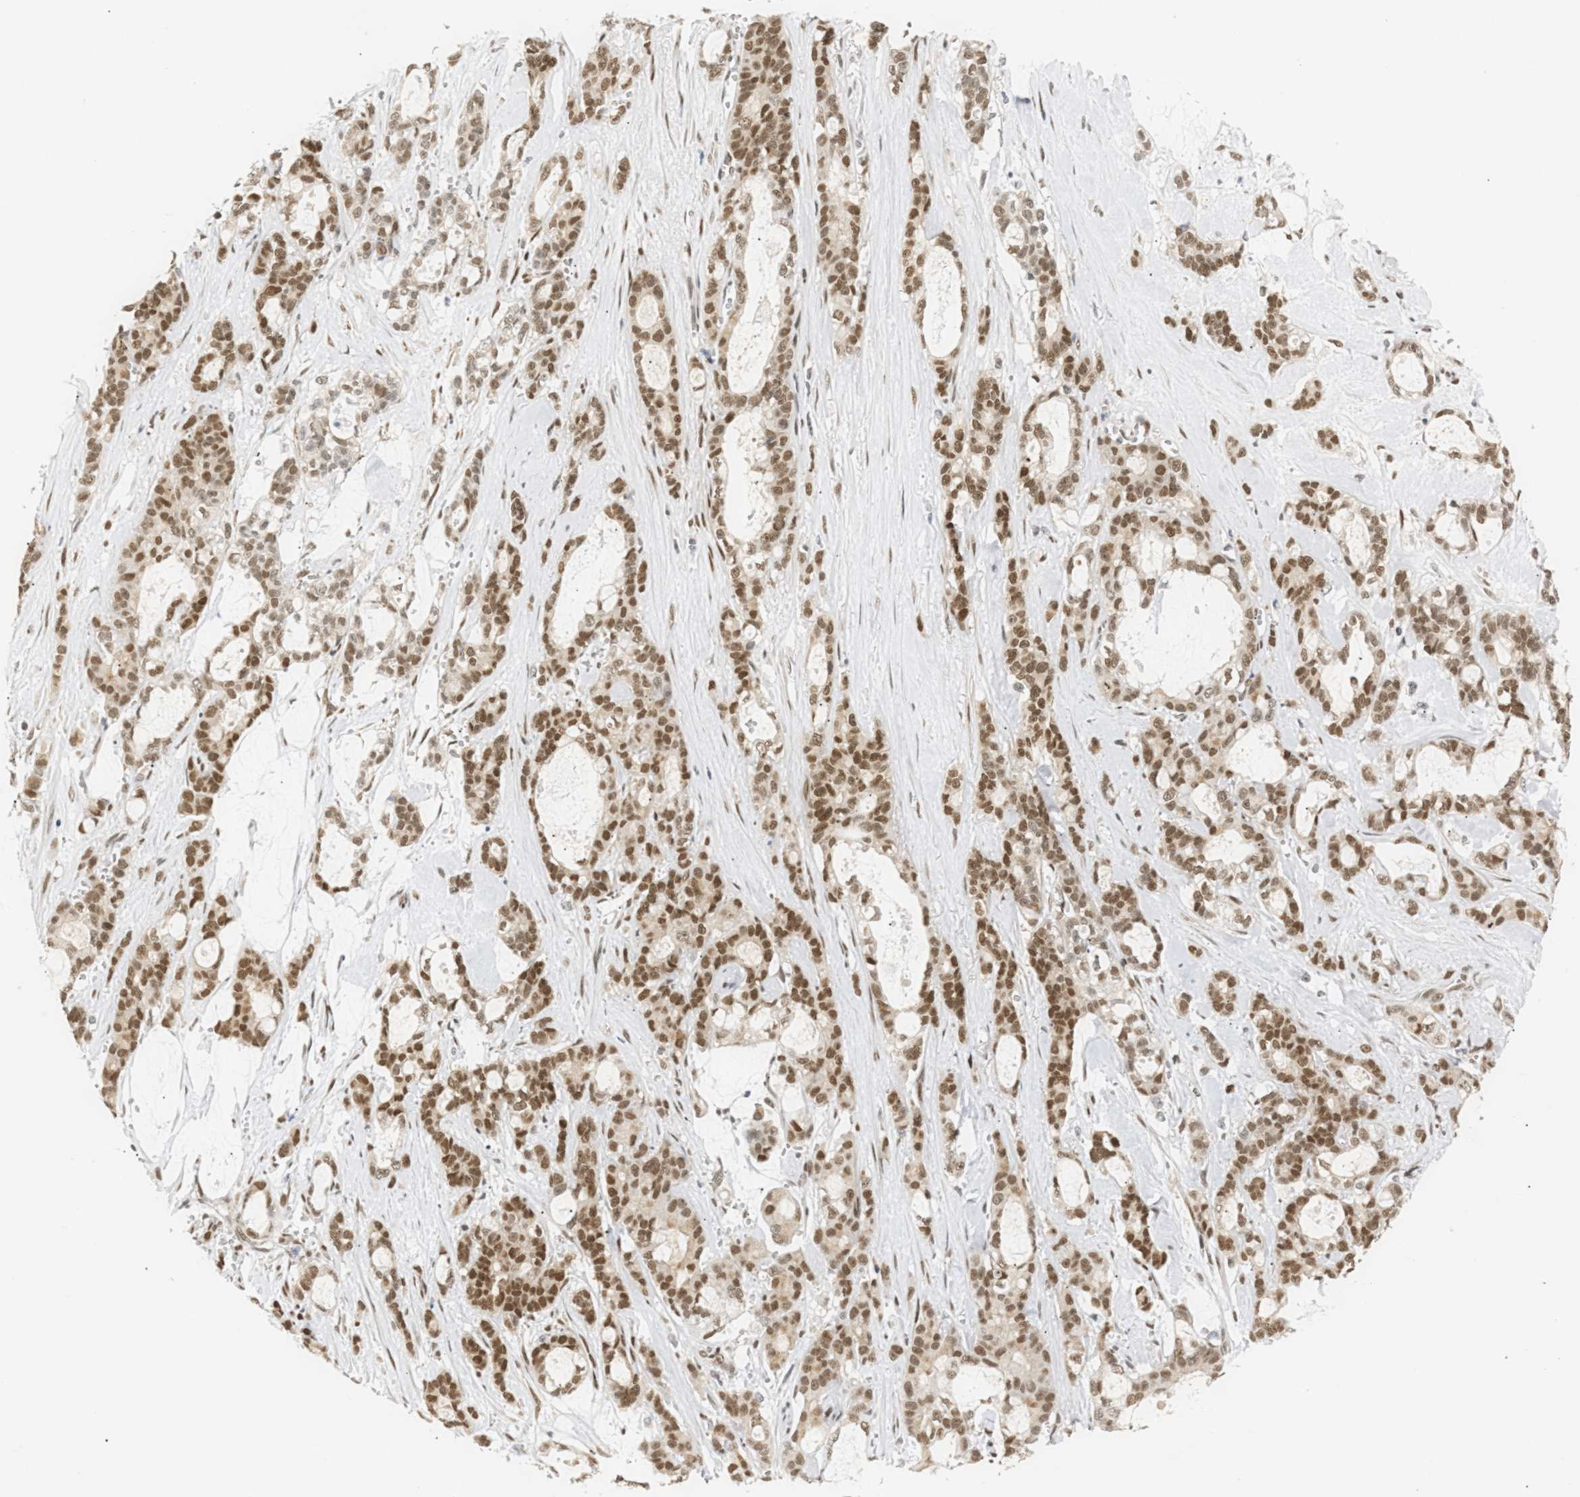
{"staining": {"intensity": "strong", "quantity": ">75%", "location": "nuclear"}, "tissue": "pancreatic cancer", "cell_type": "Tumor cells", "image_type": "cancer", "snomed": [{"axis": "morphology", "description": "Adenocarcinoma, NOS"}, {"axis": "topography", "description": "Pancreas"}], "caption": "Protein expression by immunohistochemistry exhibits strong nuclear staining in about >75% of tumor cells in pancreatic cancer.", "gene": "SSBP2", "patient": {"sex": "female", "age": 73}}